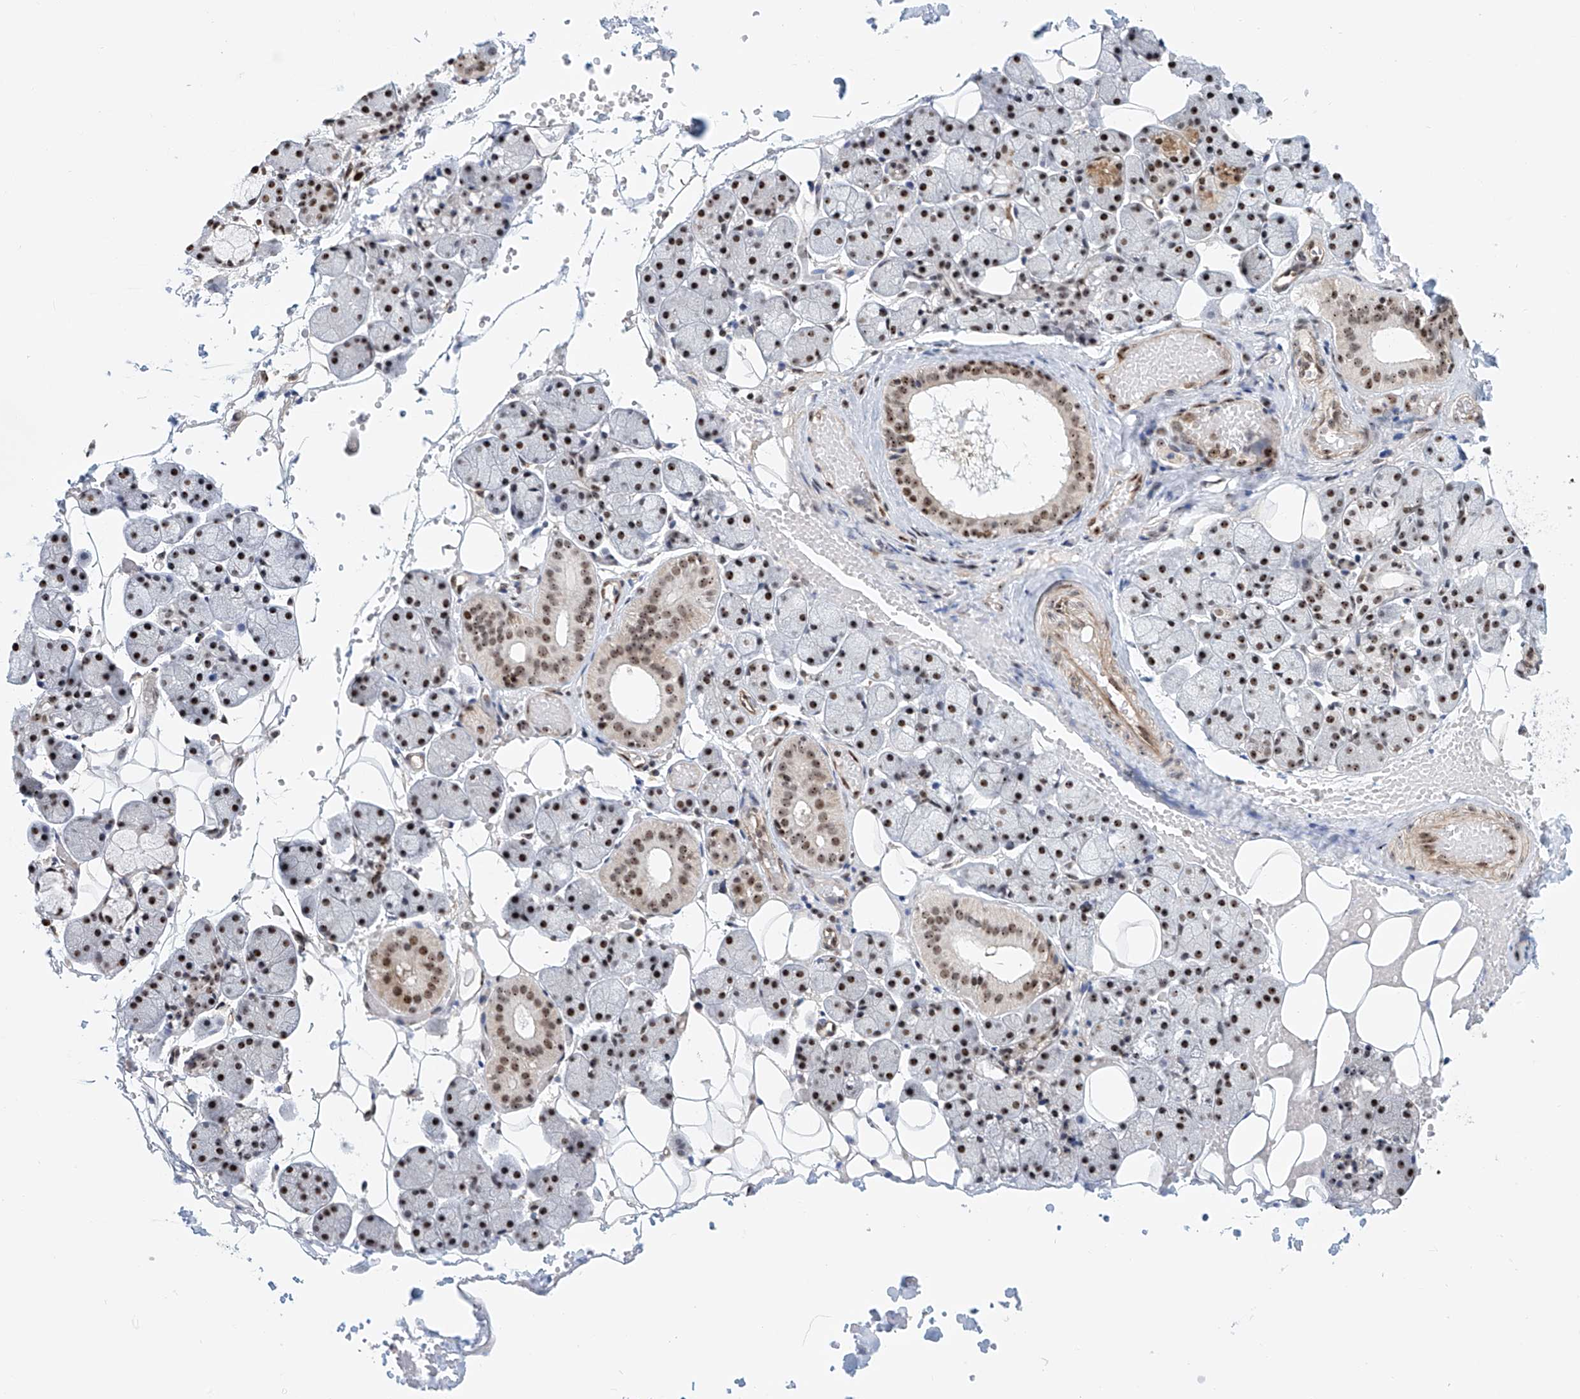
{"staining": {"intensity": "moderate", "quantity": ">75%", "location": "nuclear"}, "tissue": "salivary gland", "cell_type": "Glandular cells", "image_type": "normal", "snomed": [{"axis": "morphology", "description": "Normal tissue, NOS"}, {"axis": "topography", "description": "Salivary gland"}], "caption": "IHC (DAB) staining of benign salivary gland shows moderate nuclear protein positivity in approximately >75% of glandular cells. Using DAB (brown) and hematoxylin (blue) stains, captured at high magnification using brightfield microscopy.", "gene": "PRUNE2", "patient": {"sex": "female", "age": 33}}